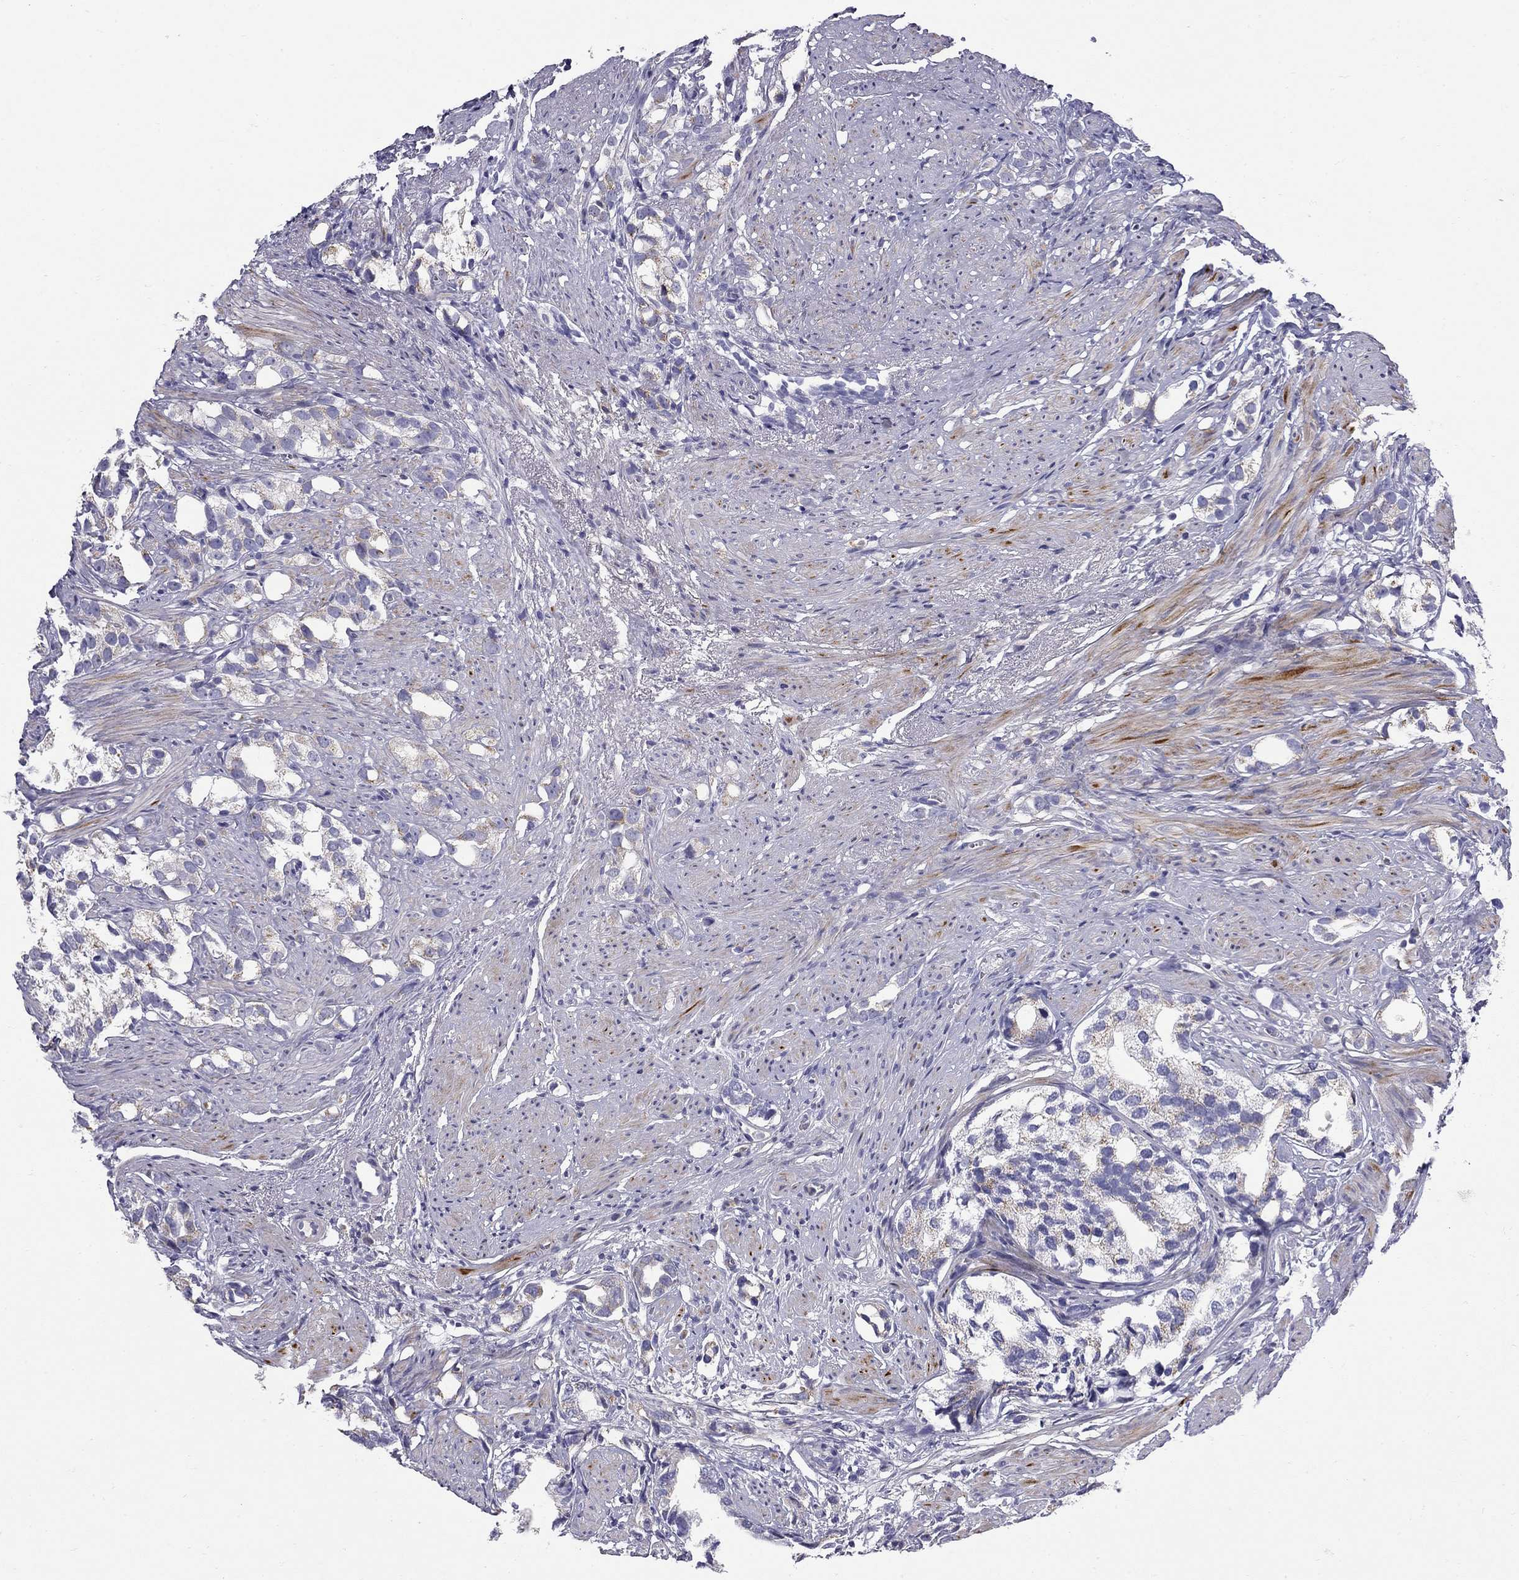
{"staining": {"intensity": "negative", "quantity": "none", "location": "none"}, "tissue": "prostate cancer", "cell_type": "Tumor cells", "image_type": "cancer", "snomed": [{"axis": "morphology", "description": "Adenocarcinoma, High grade"}, {"axis": "topography", "description": "Prostate"}], "caption": "Immunohistochemical staining of adenocarcinoma (high-grade) (prostate) exhibits no significant expression in tumor cells.", "gene": "C8orf88", "patient": {"sex": "male", "age": 82}}